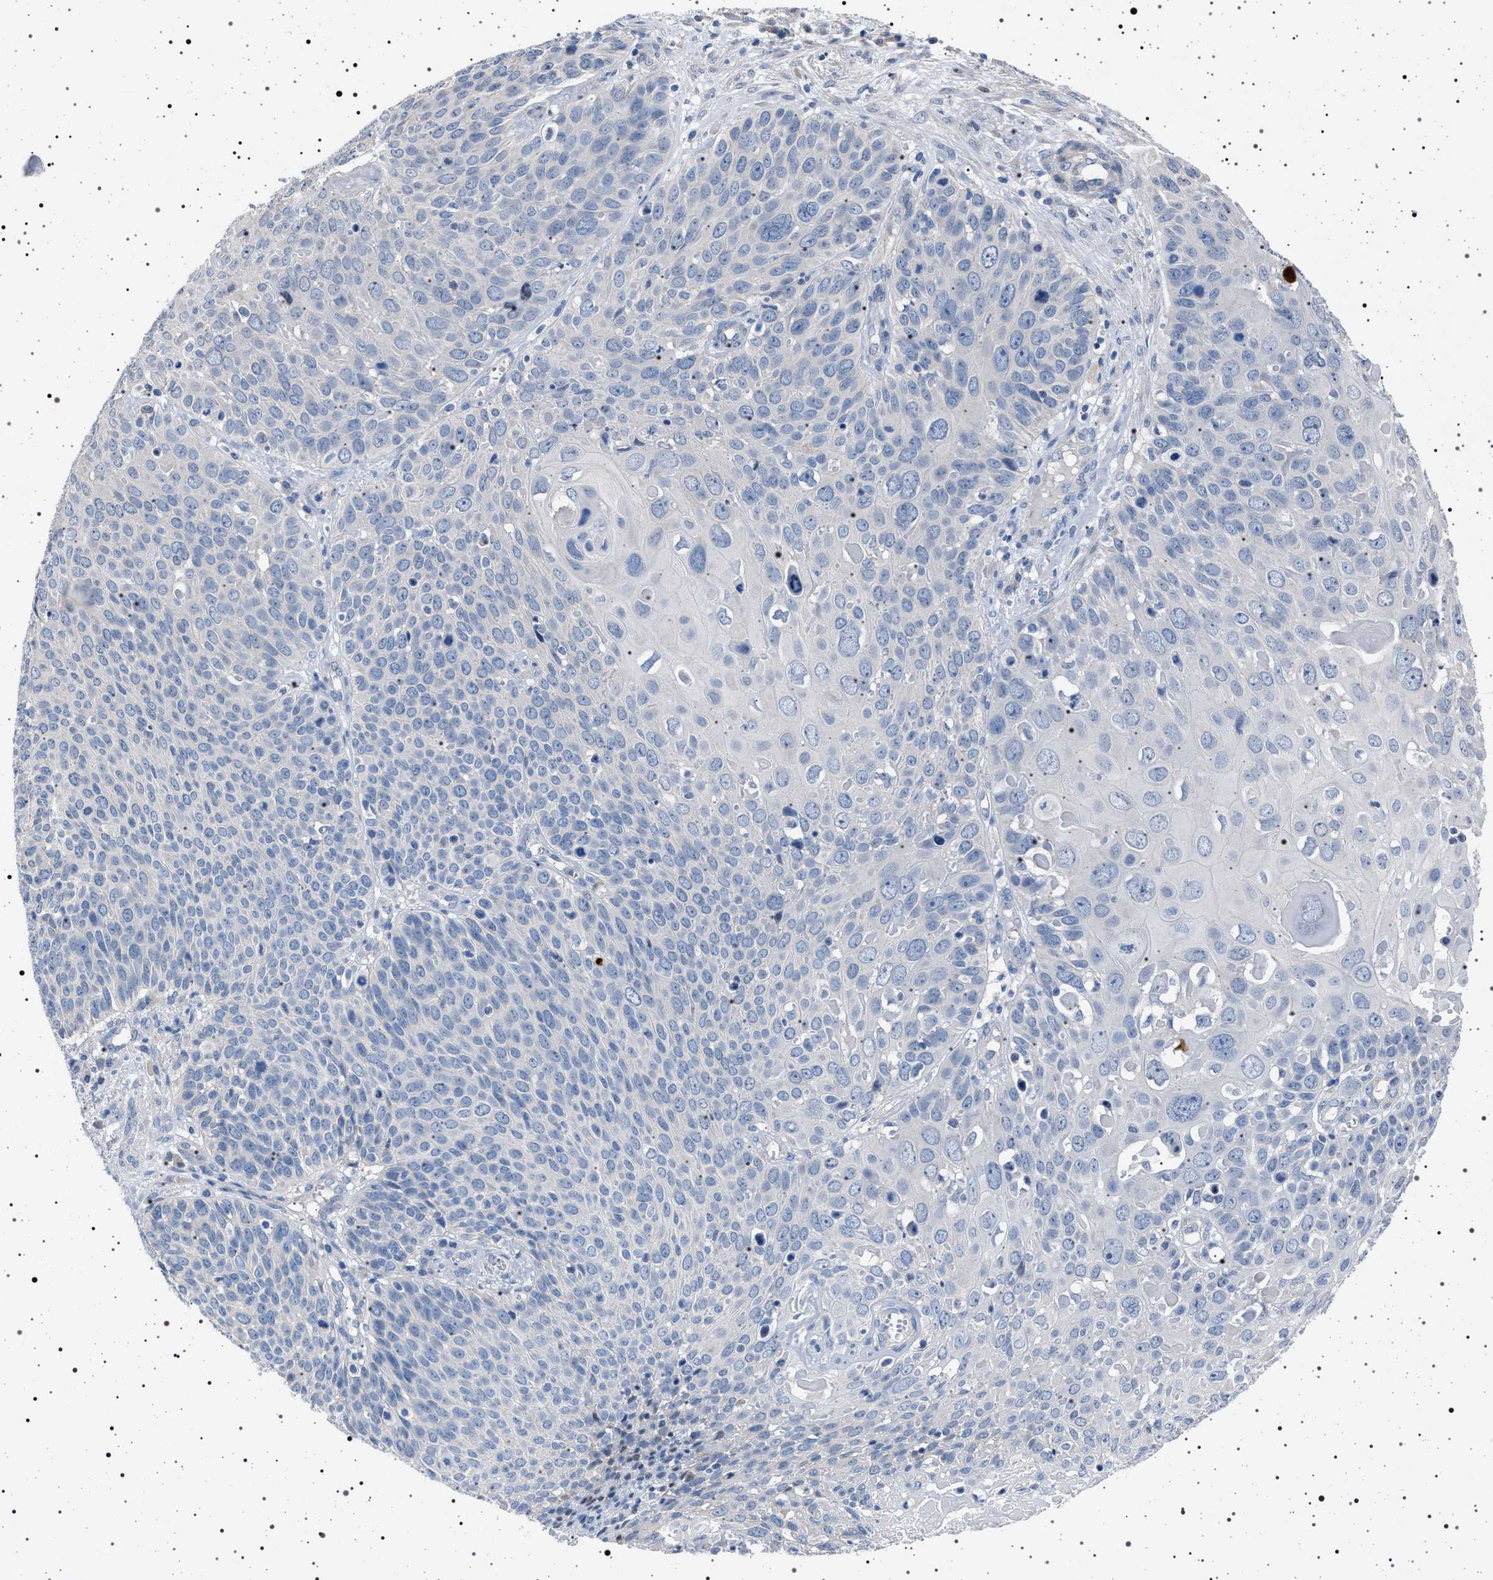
{"staining": {"intensity": "negative", "quantity": "none", "location": "none"}, "tissue": "cervical cancer", "cell_type": "Tumor cells", "image_type": "cancer", "snomed": [{"axis": "morphology", "description": "Squamous cell carcinoma, NOS"}, {"axis": "topography", "description": "Cervix"}], "caption": "The IHC micrograph has no significant positivity in tumor cells of cervical squamous cell carcinoma tissue.", "gene": "NAT9", "patient": {"sex": "female", "age": 74}}